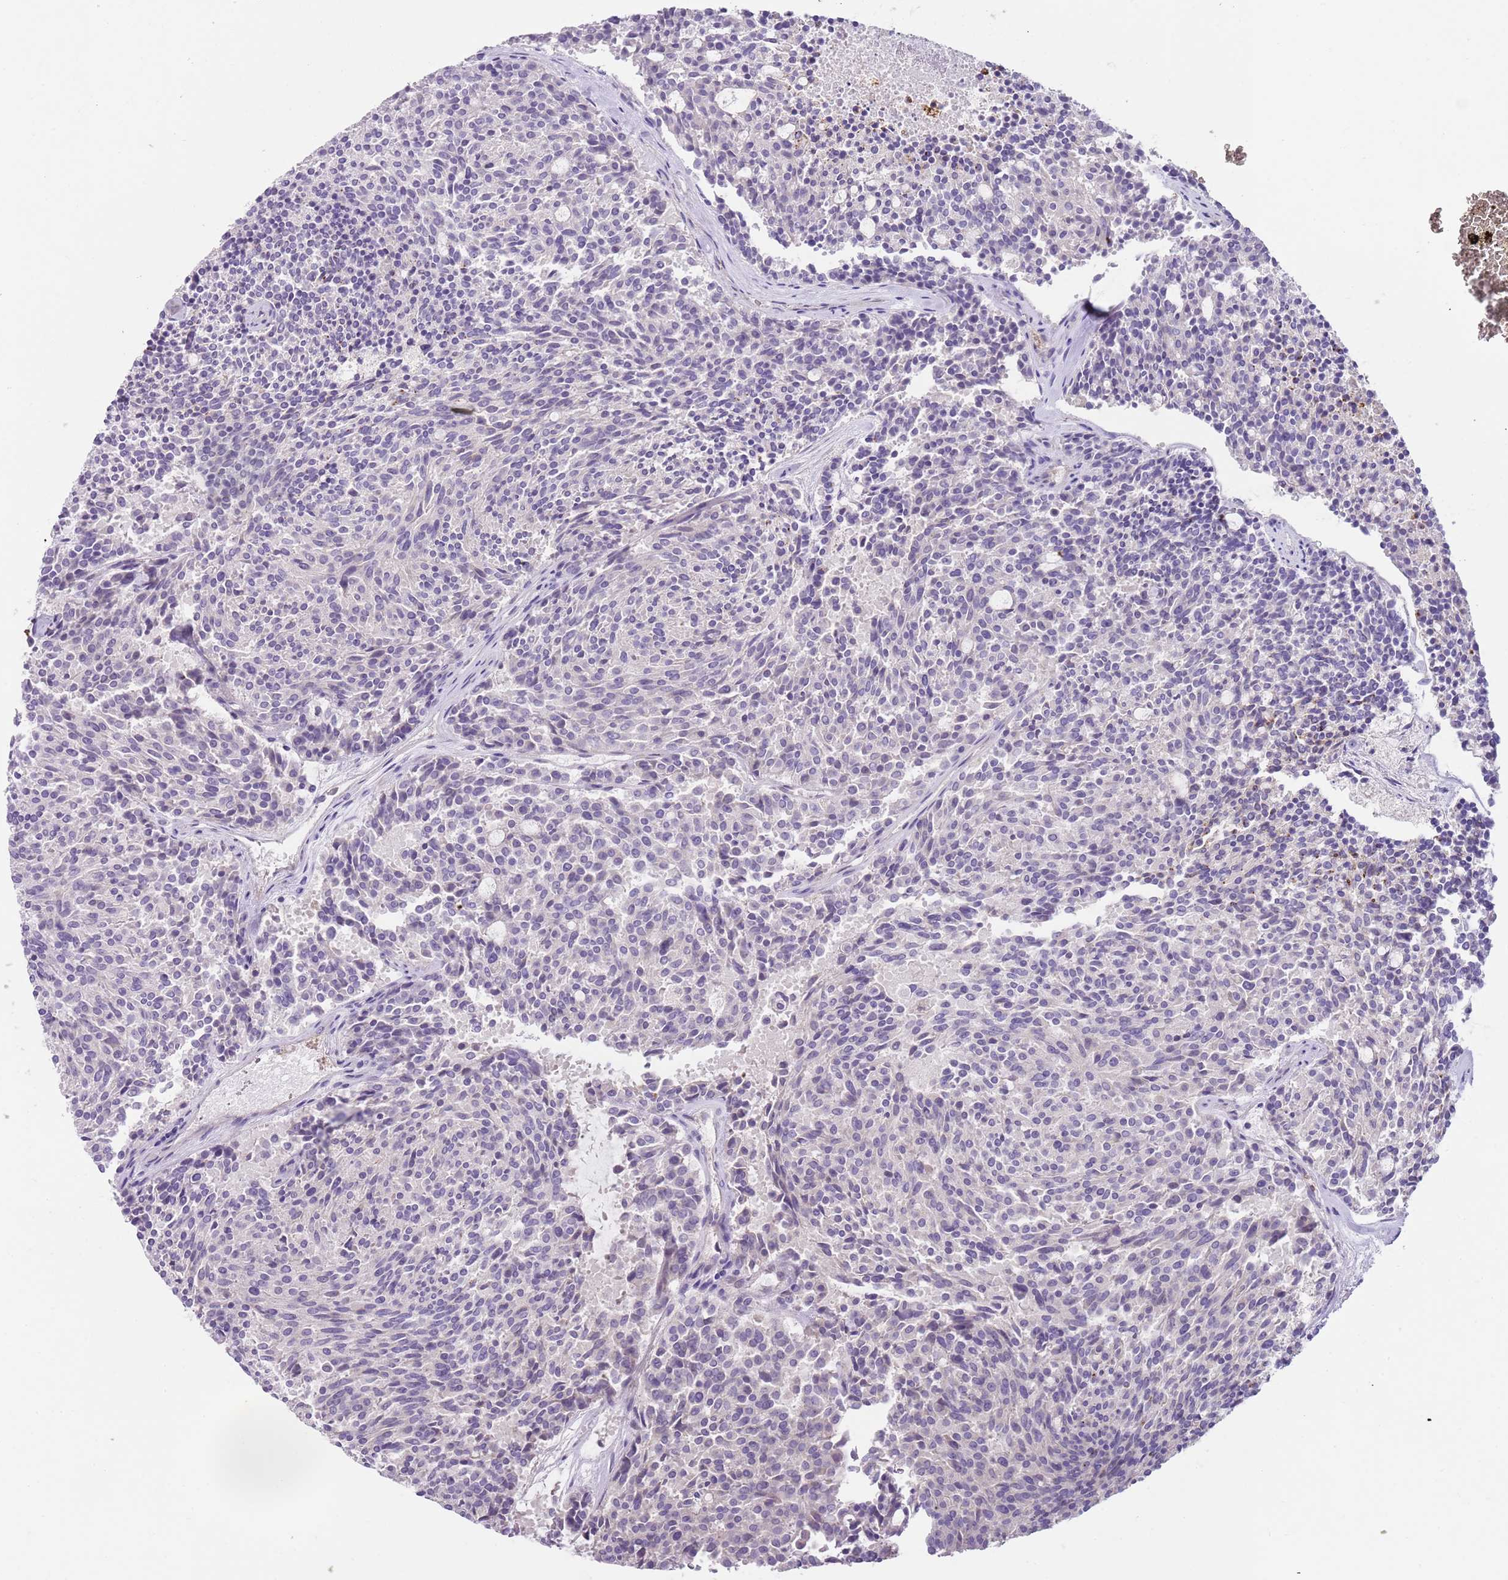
{"staining": {"intensity": "negative", "quantity": "none", "location": "none"}, "tissue": "carcinoid", "cell_type": "Tumor cells", "image_type": "cancer", "snomed": [{"axis": "morphology", "description": "Carcinoid, malignant, NOS"}, {"axis": "topography", "description": "Pancreas"}], "caption": "DAB immunohistochemical staining of malignant carcinoid displays no significant staining in tumor cells.", "gene": "C2CD3", "patient": {"sex": "female", "age": 54}}